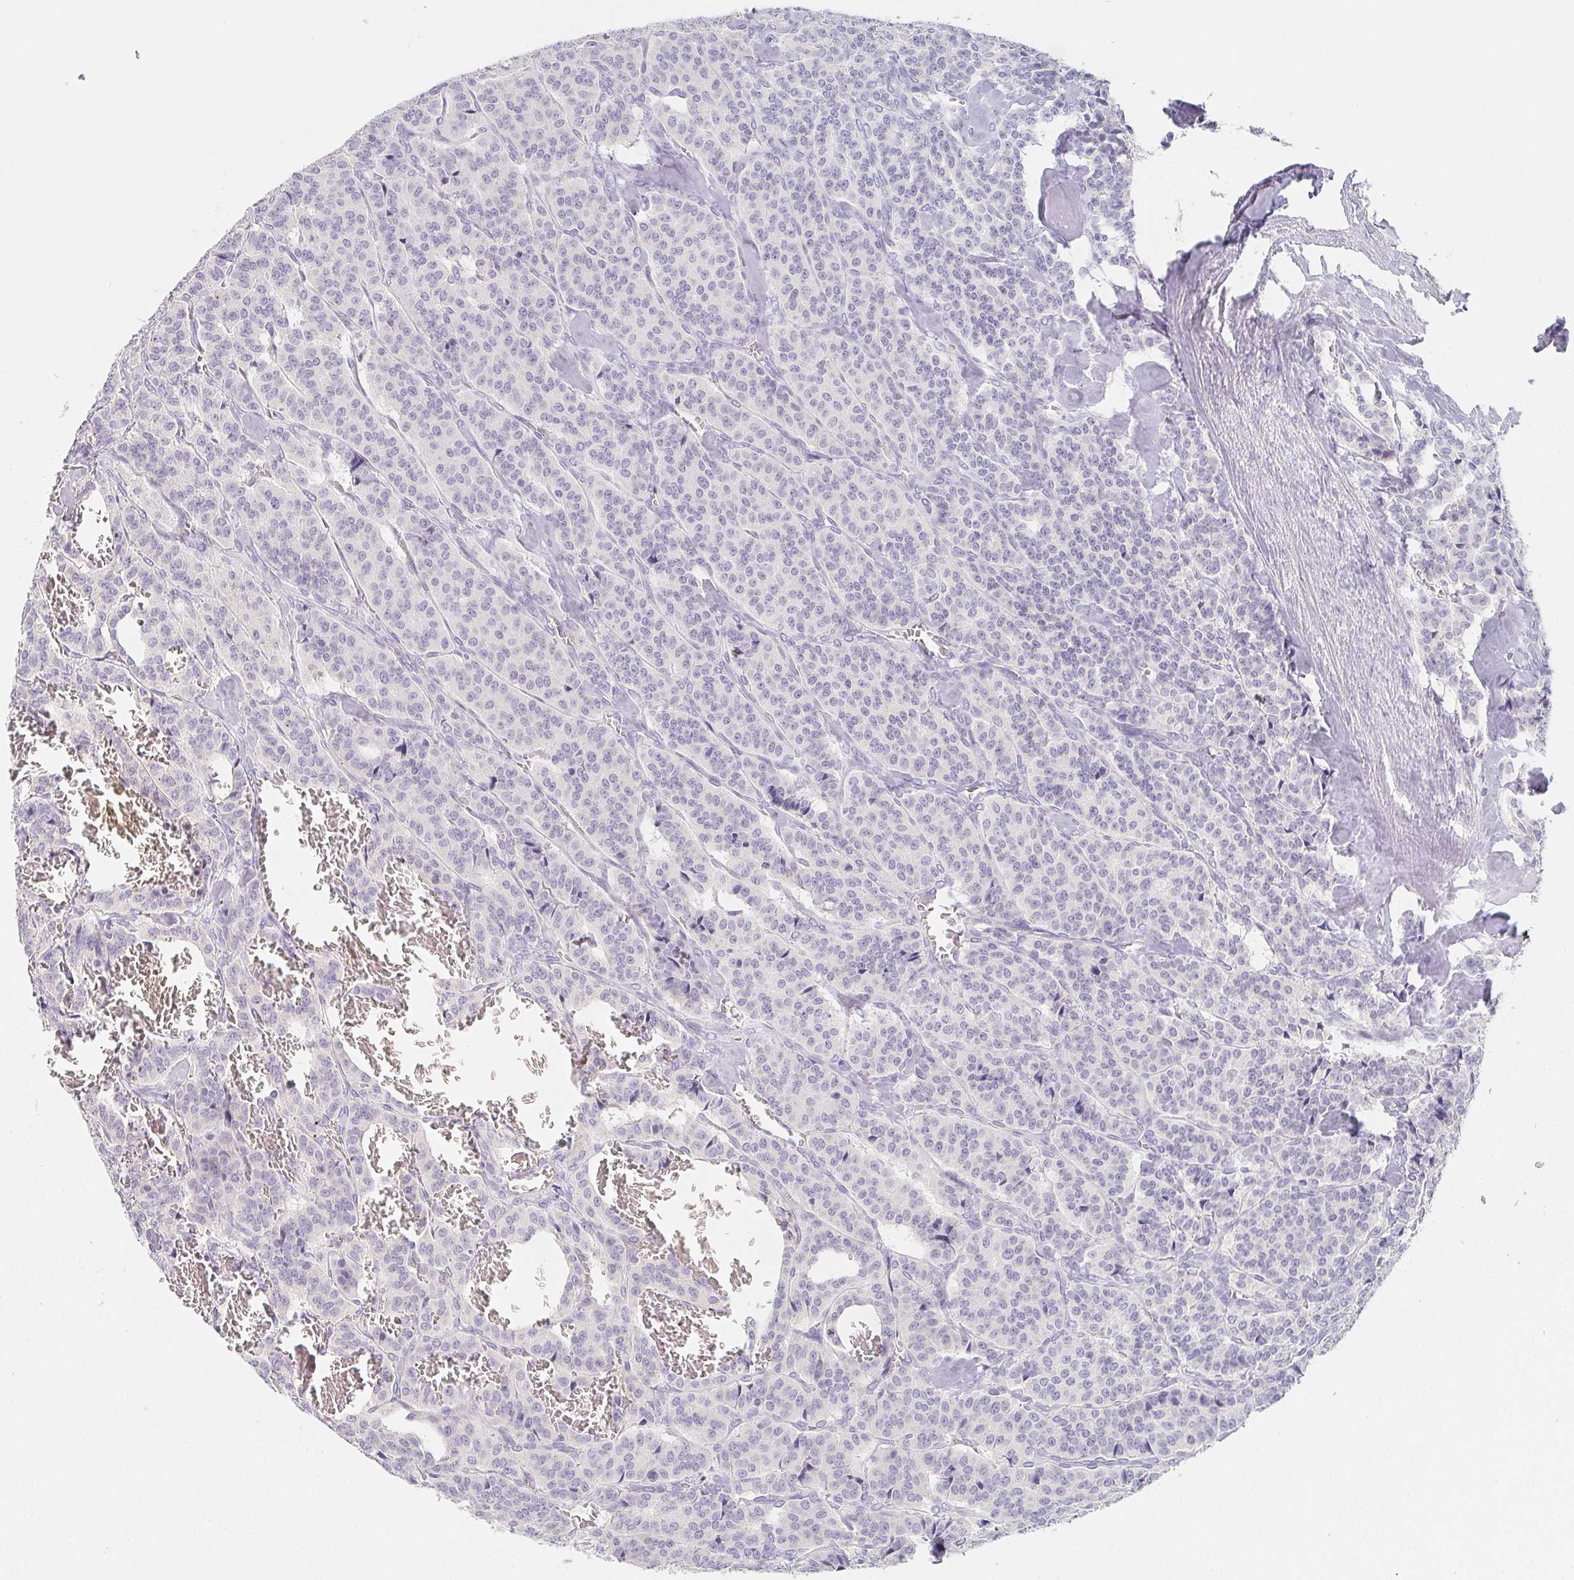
{"staining": {"intensity": "negative", "quantity": "none", "location": "none"}, "tissue": "carcinoid", "cell_type": "Tumor cells", "image_type": "cancer", "snomed": [{"axis": "morphology", "description": "Normal tissue, NOS"}, {"axis": "morphology", "description": "Carcinoid, malignant, NOS"}, {"axis": "topography", "description": "Lung"}], "caption": "DAB (3,3'-diaminobenzidine) immunohistochemical staining of human carcinoid reveals no significant staining in tumor cells.", "gene": "GLIPR1L1", "patient": {"sex": "female", "age": 46}}